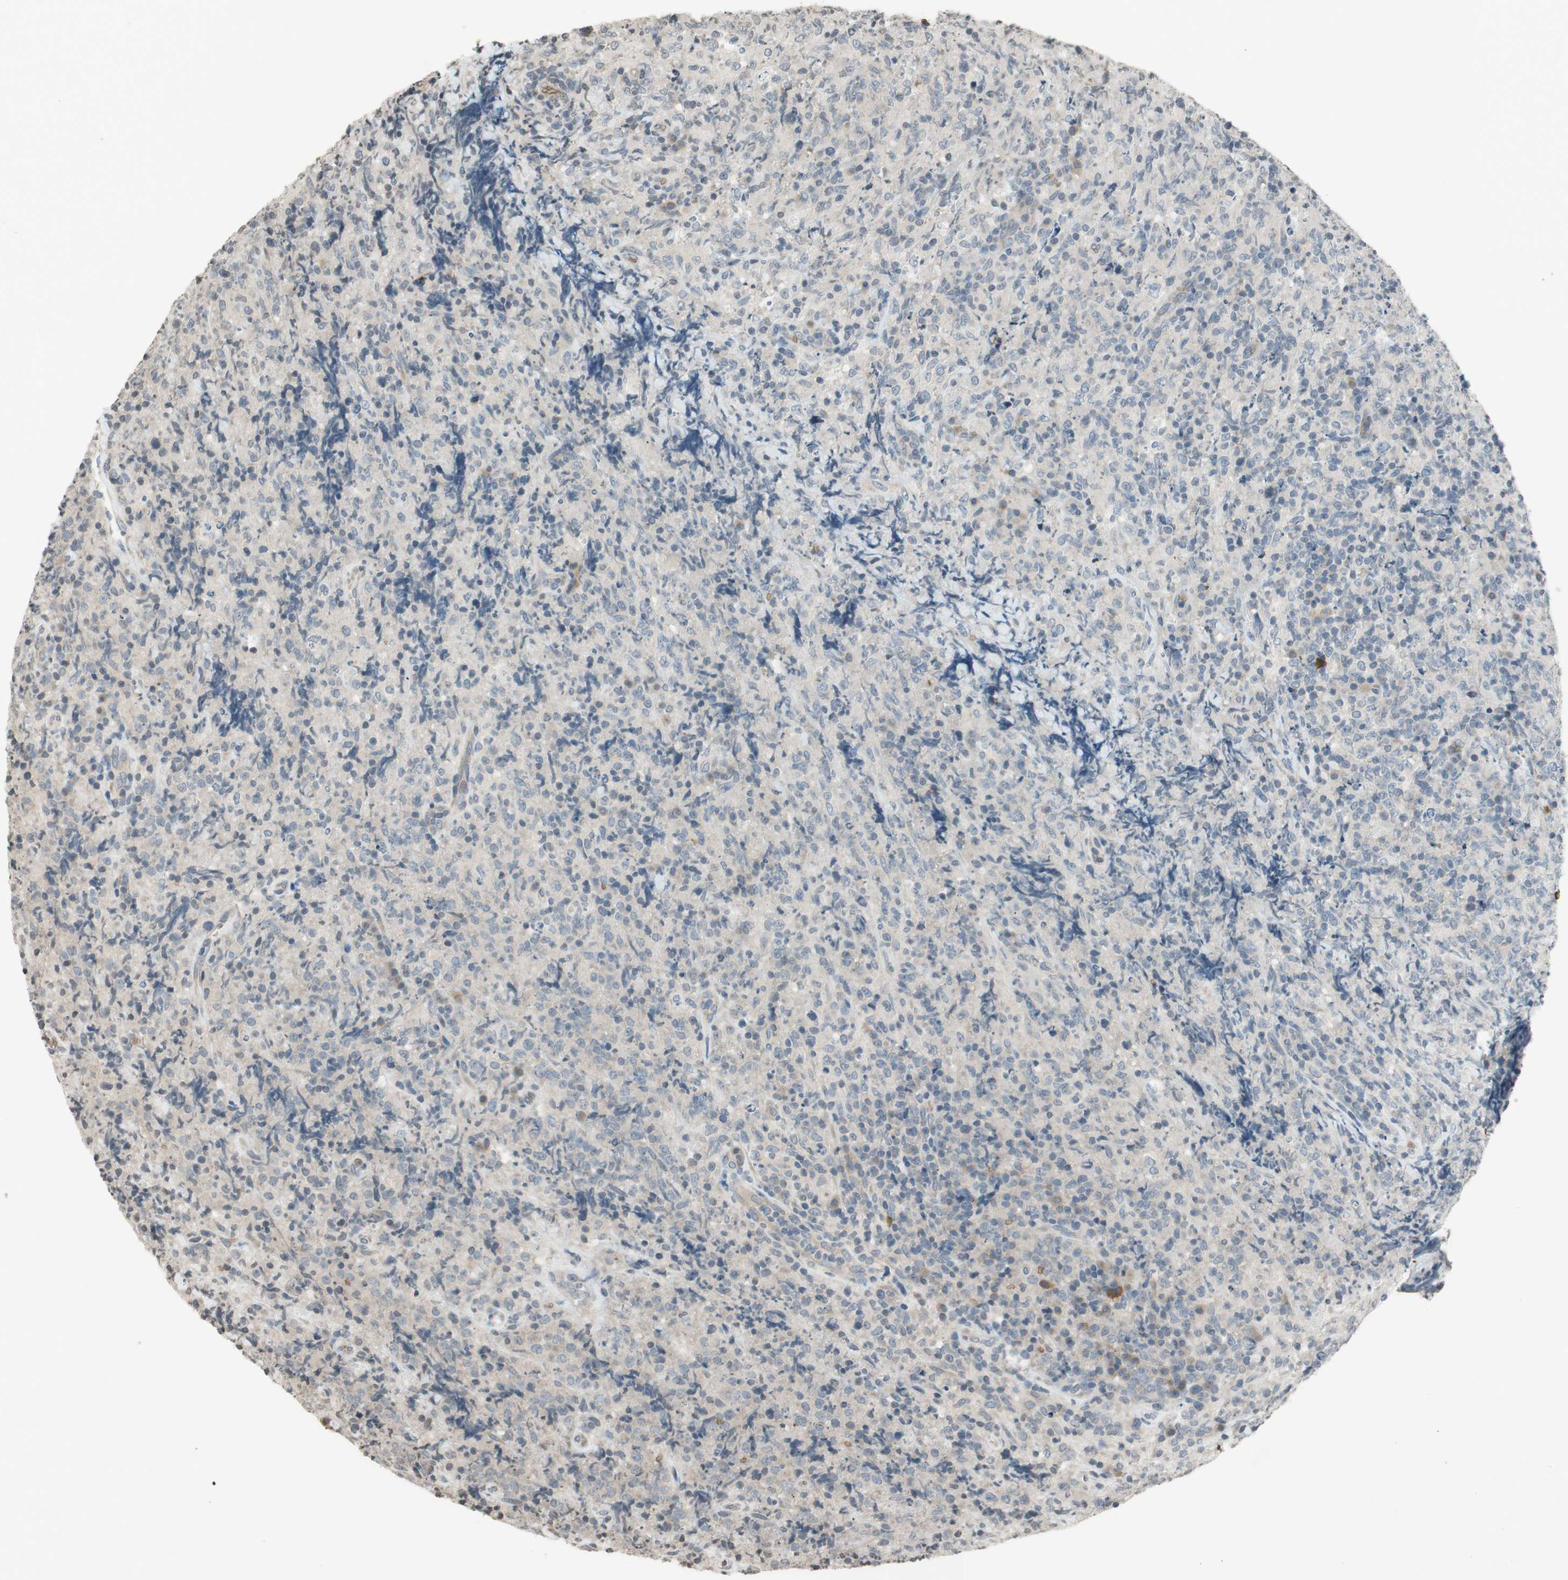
{"staining": {"intensity": "negative", "quantity": "none", "location": "none"}, "tissue": "lymphoma", "cell_type": "Tumor cells", "image_type": "cancer", "snomed": [{"axis": "morphology", "description": "Malignant lymphoma, non-Hodgkin's type, High grade"}, {"axis": "topography", "description": "Tonsil"}], "caption": "Image shows no significant protein expression in tumor cells of high-grade malignant lymphoma, non-Hodgkin's type.", "gene": "GYPC", "patient": {"sex": "female", "age": 36}}